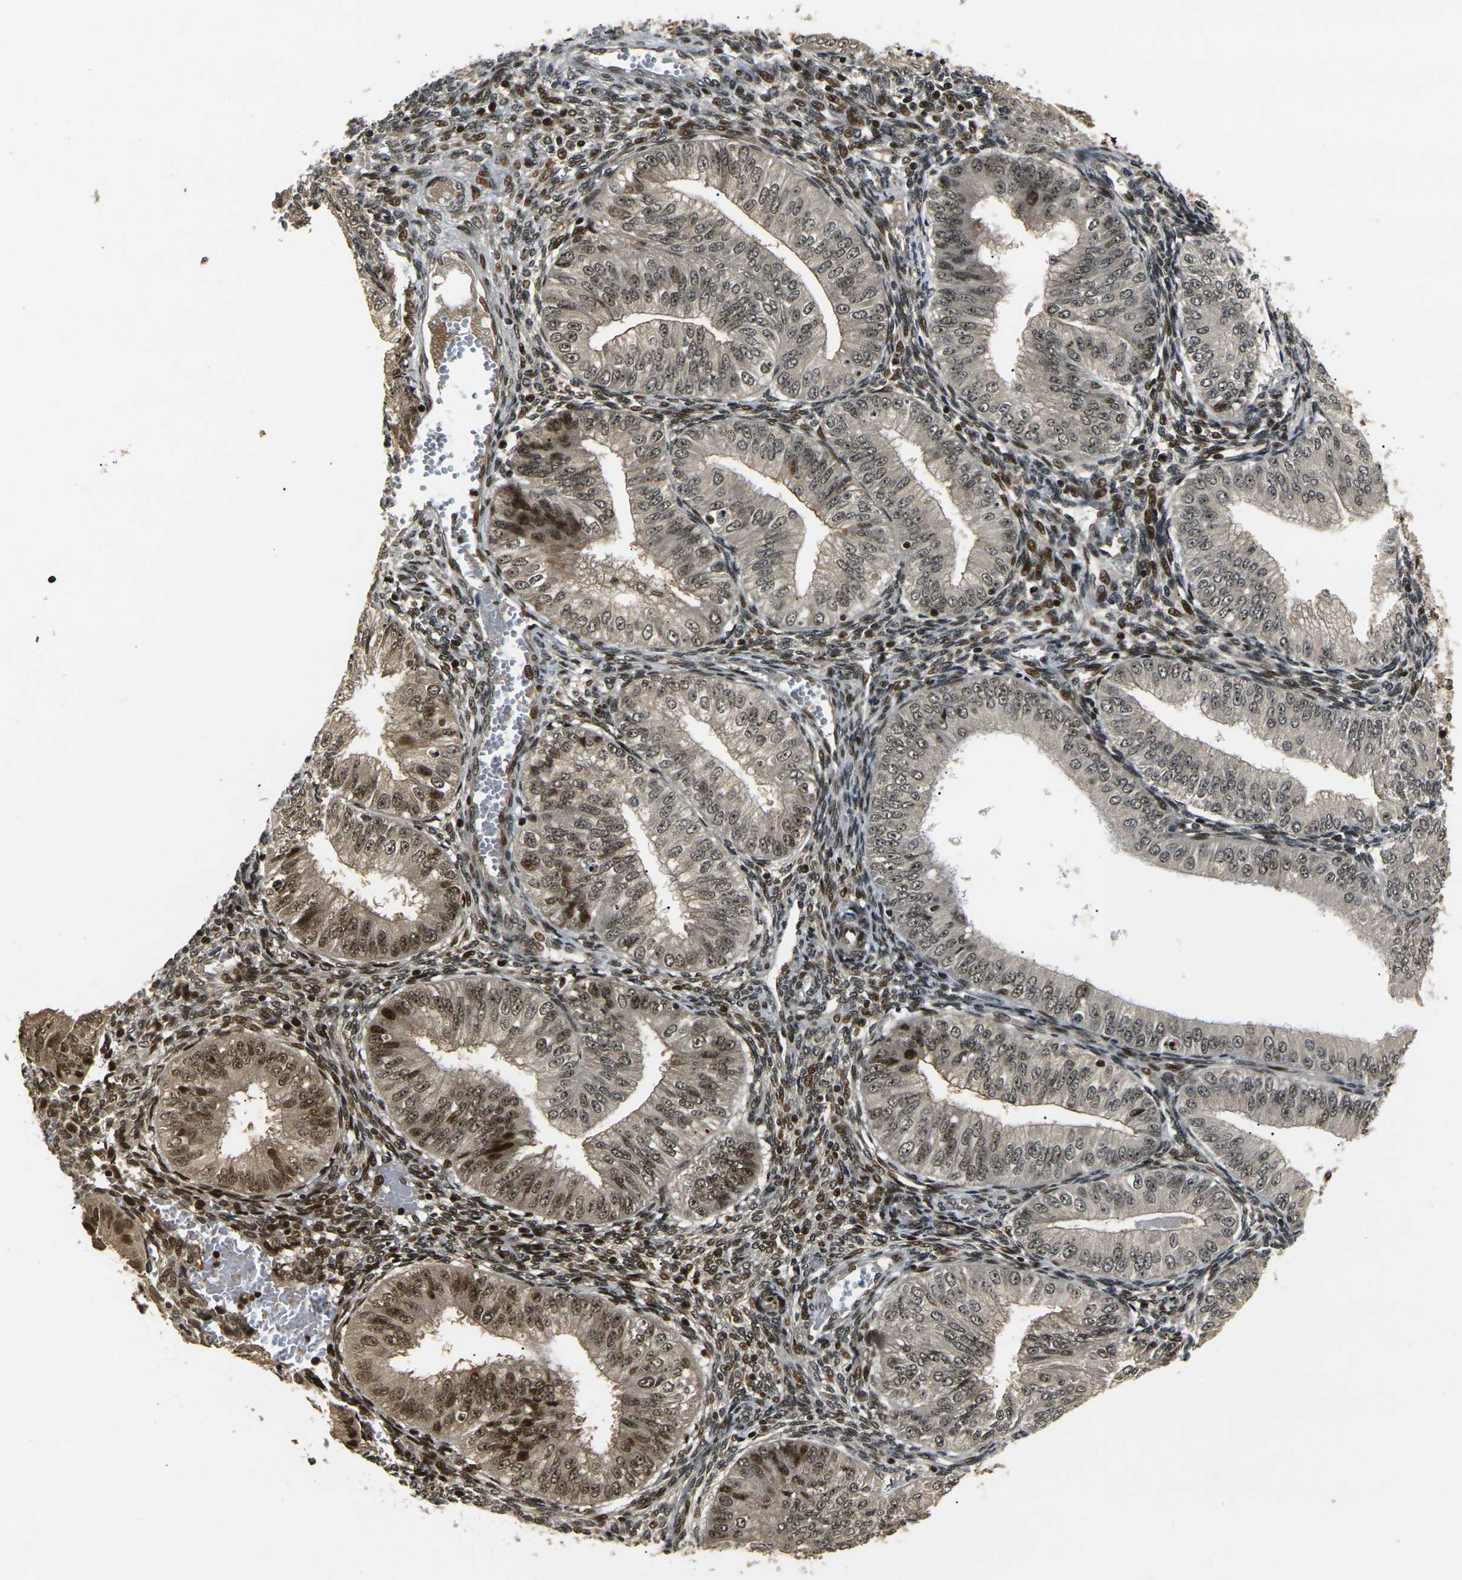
{"staining": {"intensity": "moderate", "quantity": ">75%", "location": "cytoplasmic/membranous,nuclear"}, "tissue": "endometrial cancer", "cell_type": "Tumor cells", "image_type": "cancer", "snomed": [{"axis": "morphology", "description": "Normal tissue, NOS"}, {"axis": "morphology", "description": "Adenocarcinoma, NOS"}, {"axis": "topography", "description": "Endometrium"}], "caption": "Adenocarcinoma (endometrial) tissue exhibits moderate cytoplasmic/membranous and nuclear positivity in approximately >75% of tumor cells, visualized by immunohistochemistry.", "gene": "ACTL6A", "patient": {"sex": "female", "age": 53}}